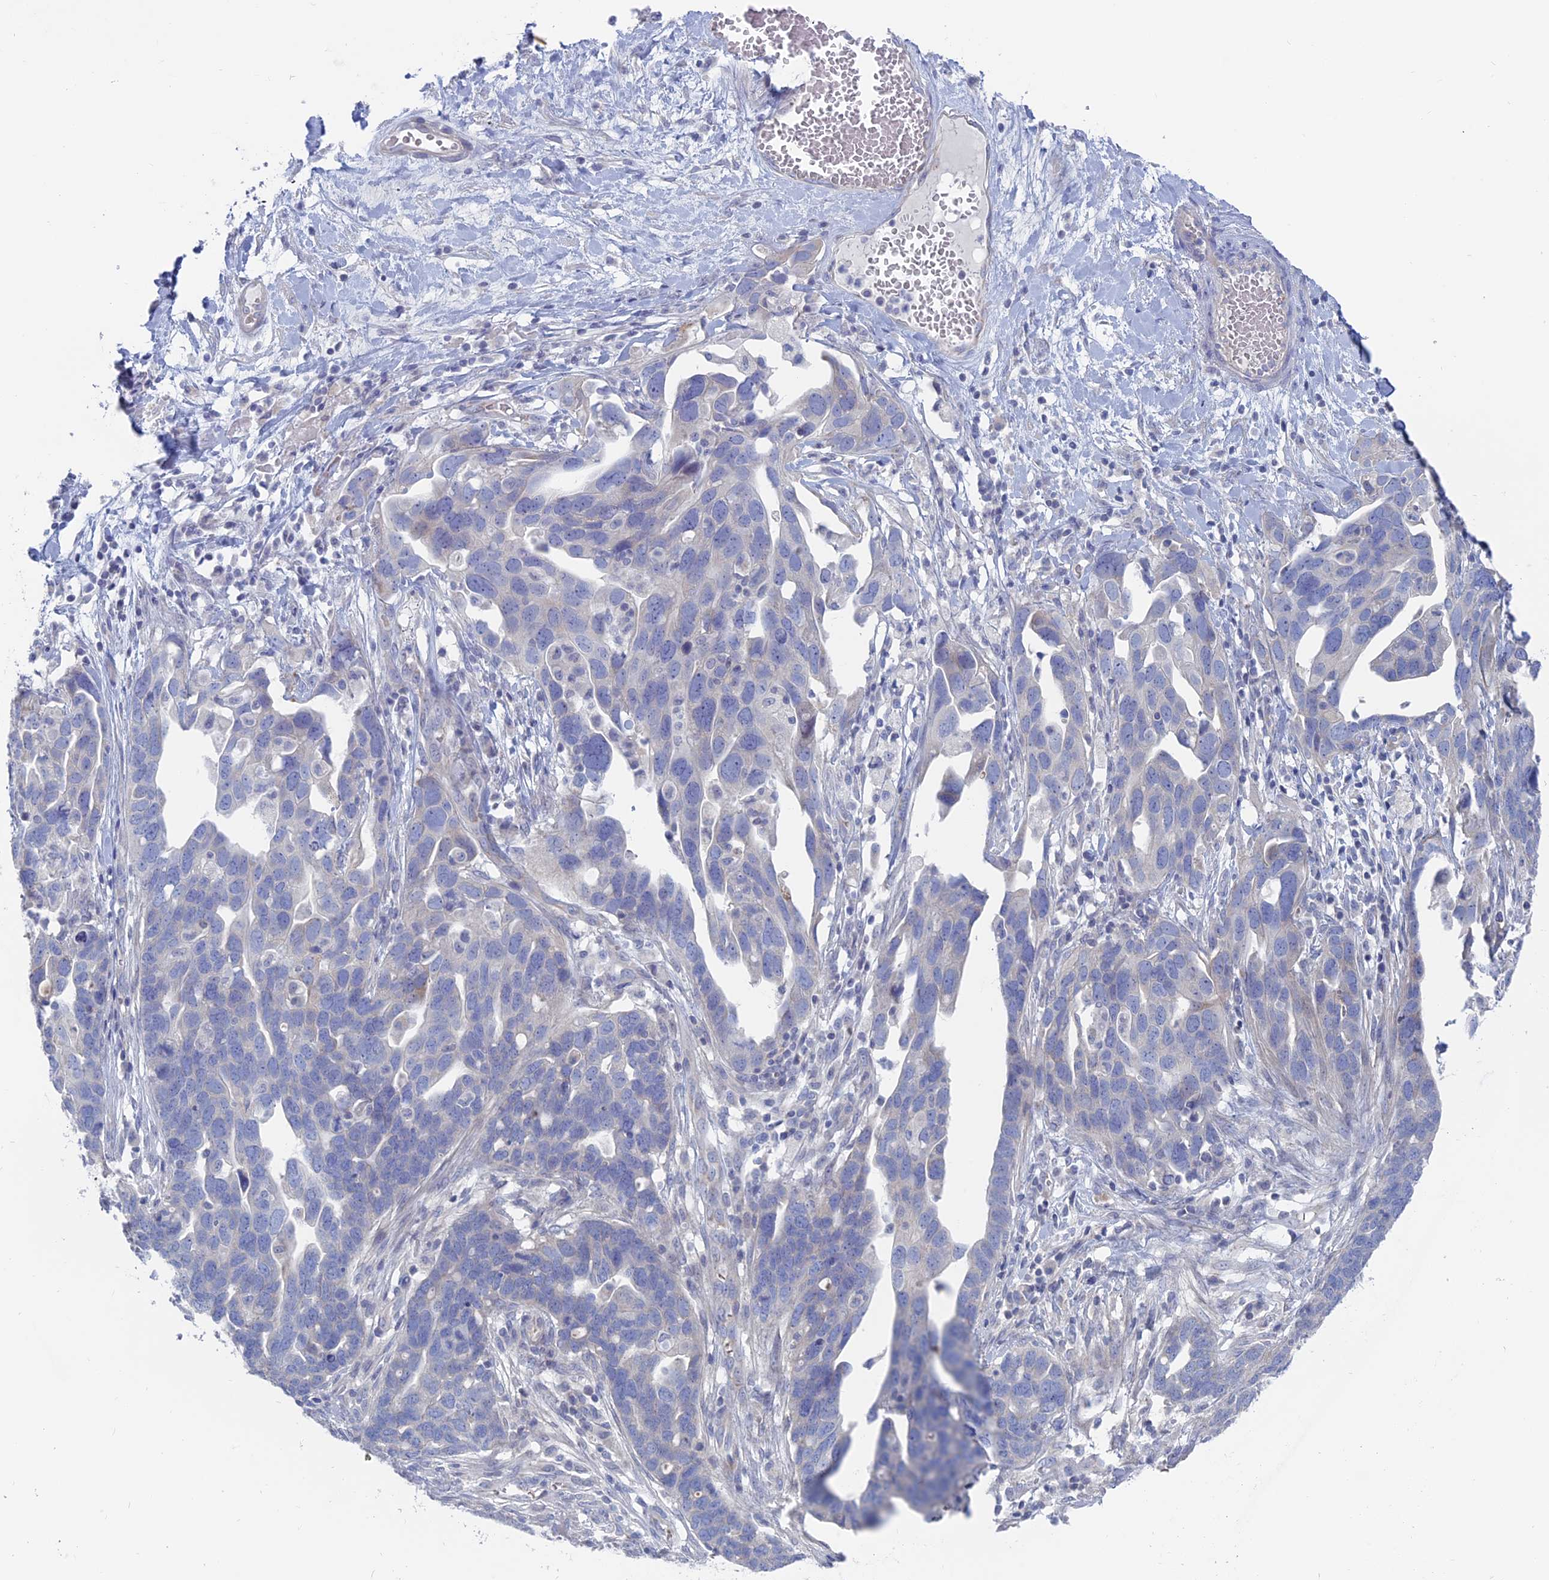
{"staining": {"intensity": "negative", "quantity": "none", "location": "none"}, "tissue": "ovarian cancer", "cell_type": "Tumor cells", "image_type": "cancer", "snomed": [{"axis": "morphology", "description": "Cystadenocarcinoma, serous, NOS"}, {"axis": "topography", "description": "Ovary"}], "caption": "Micrograph shows no protein positivity in tumor cells of ovarian cancer (serous cystadenocarcinoma) tissue.", "gene": "TBC1D30", "patient": {"sex": "female", "age": 54}}